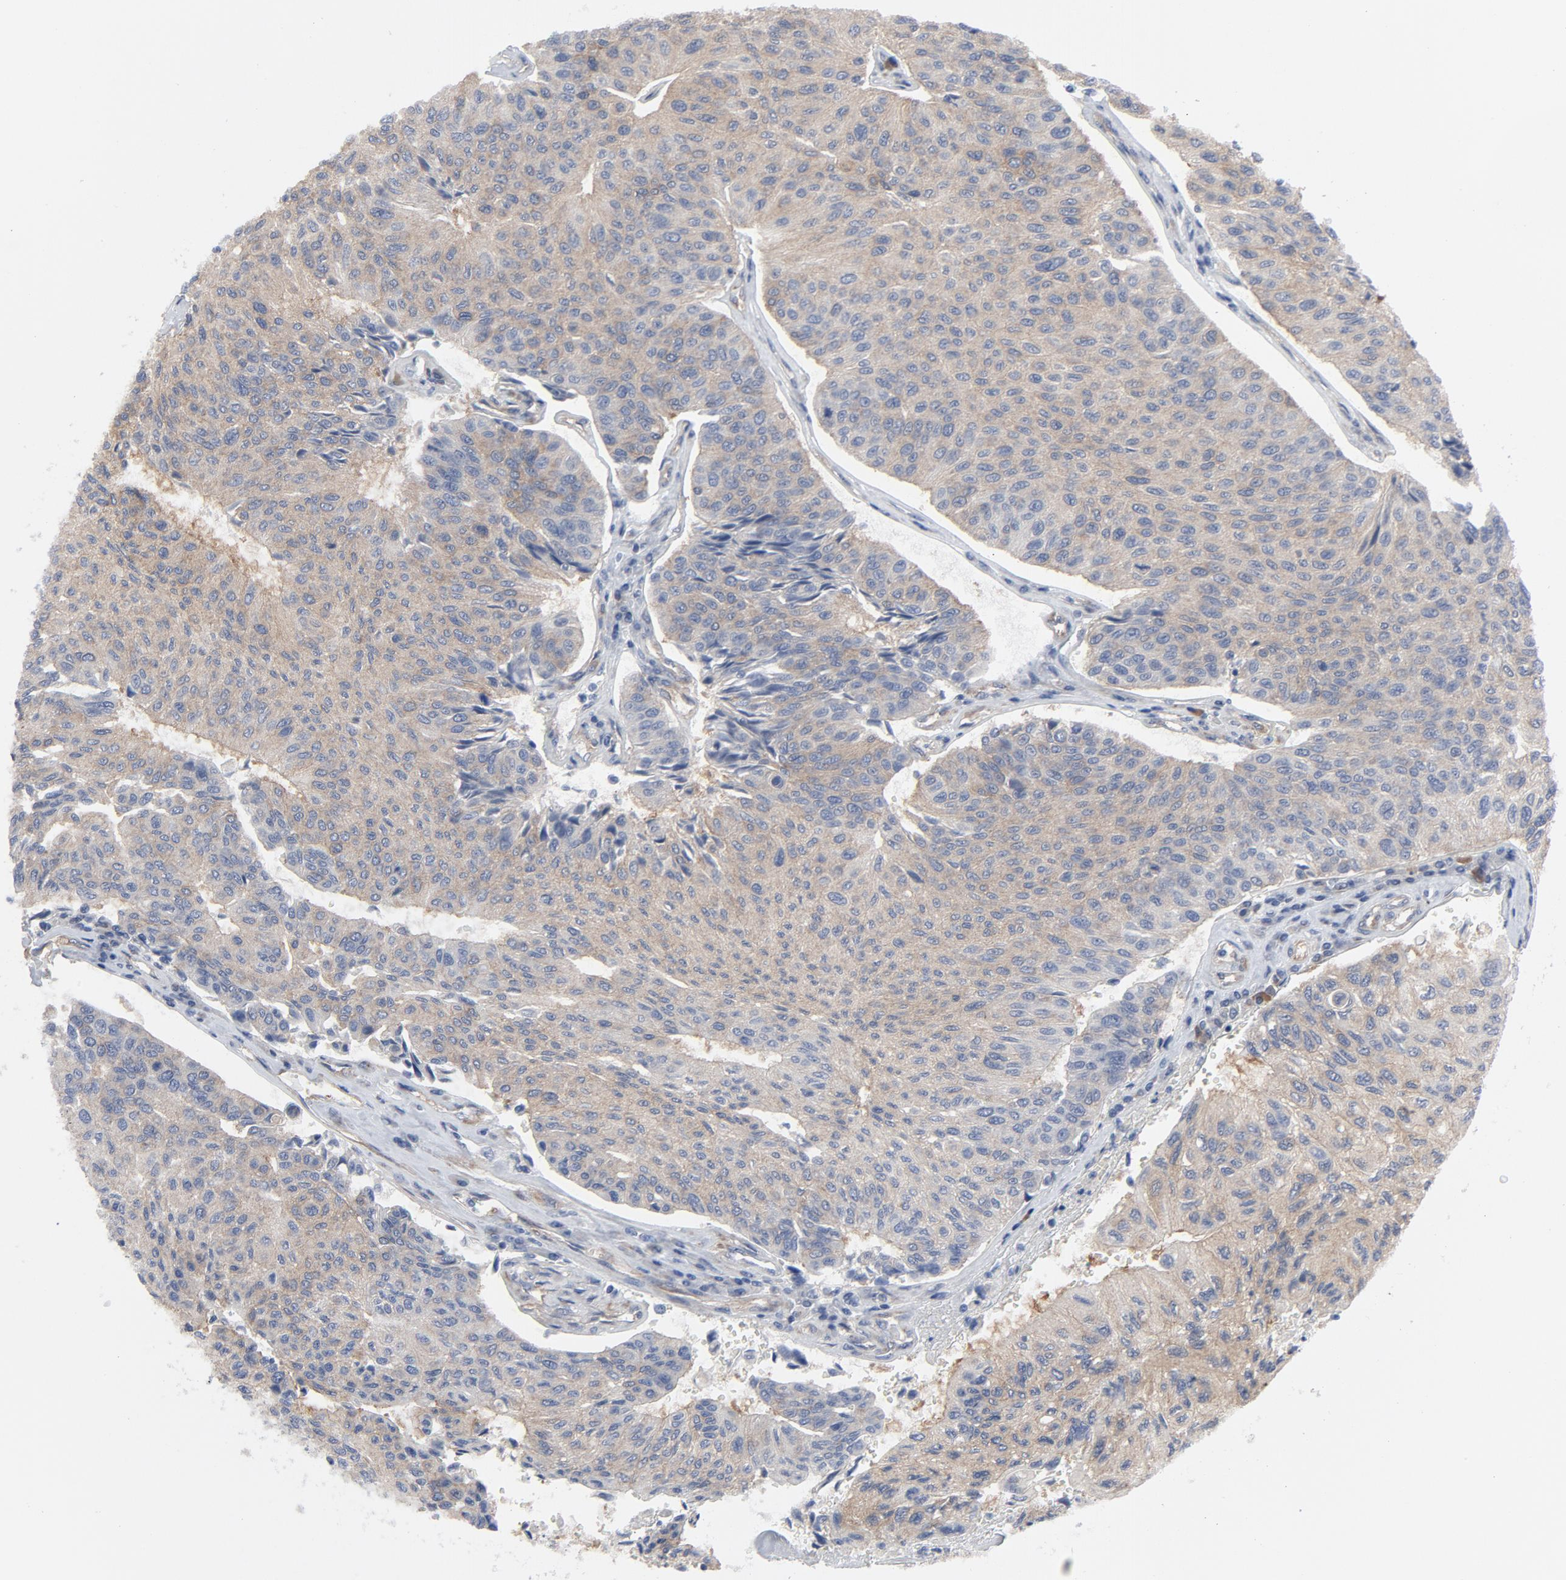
{"staining": {"intensity": "moderate", "quantity": ">75%", "location": "cytoplasmic/membranous"}, "tissue": "urothelial cancer", "cell_type": "Tumor cells", "image_type": "cancer", "snomed": [{"axis": "morphology", "description": "Urothelial carcinoma, High grade"}, {"axis": "topography", "description": "Urinary bladder"}], "caption": "Approximately >75% of tumor cells in urothelial cancer display moderate cytoplasmic/membranous protein staining as visualized by brown immunohistochemical staining.", "gene": "DYNLT3", "patient": {"sex": "male", "age": 66}}